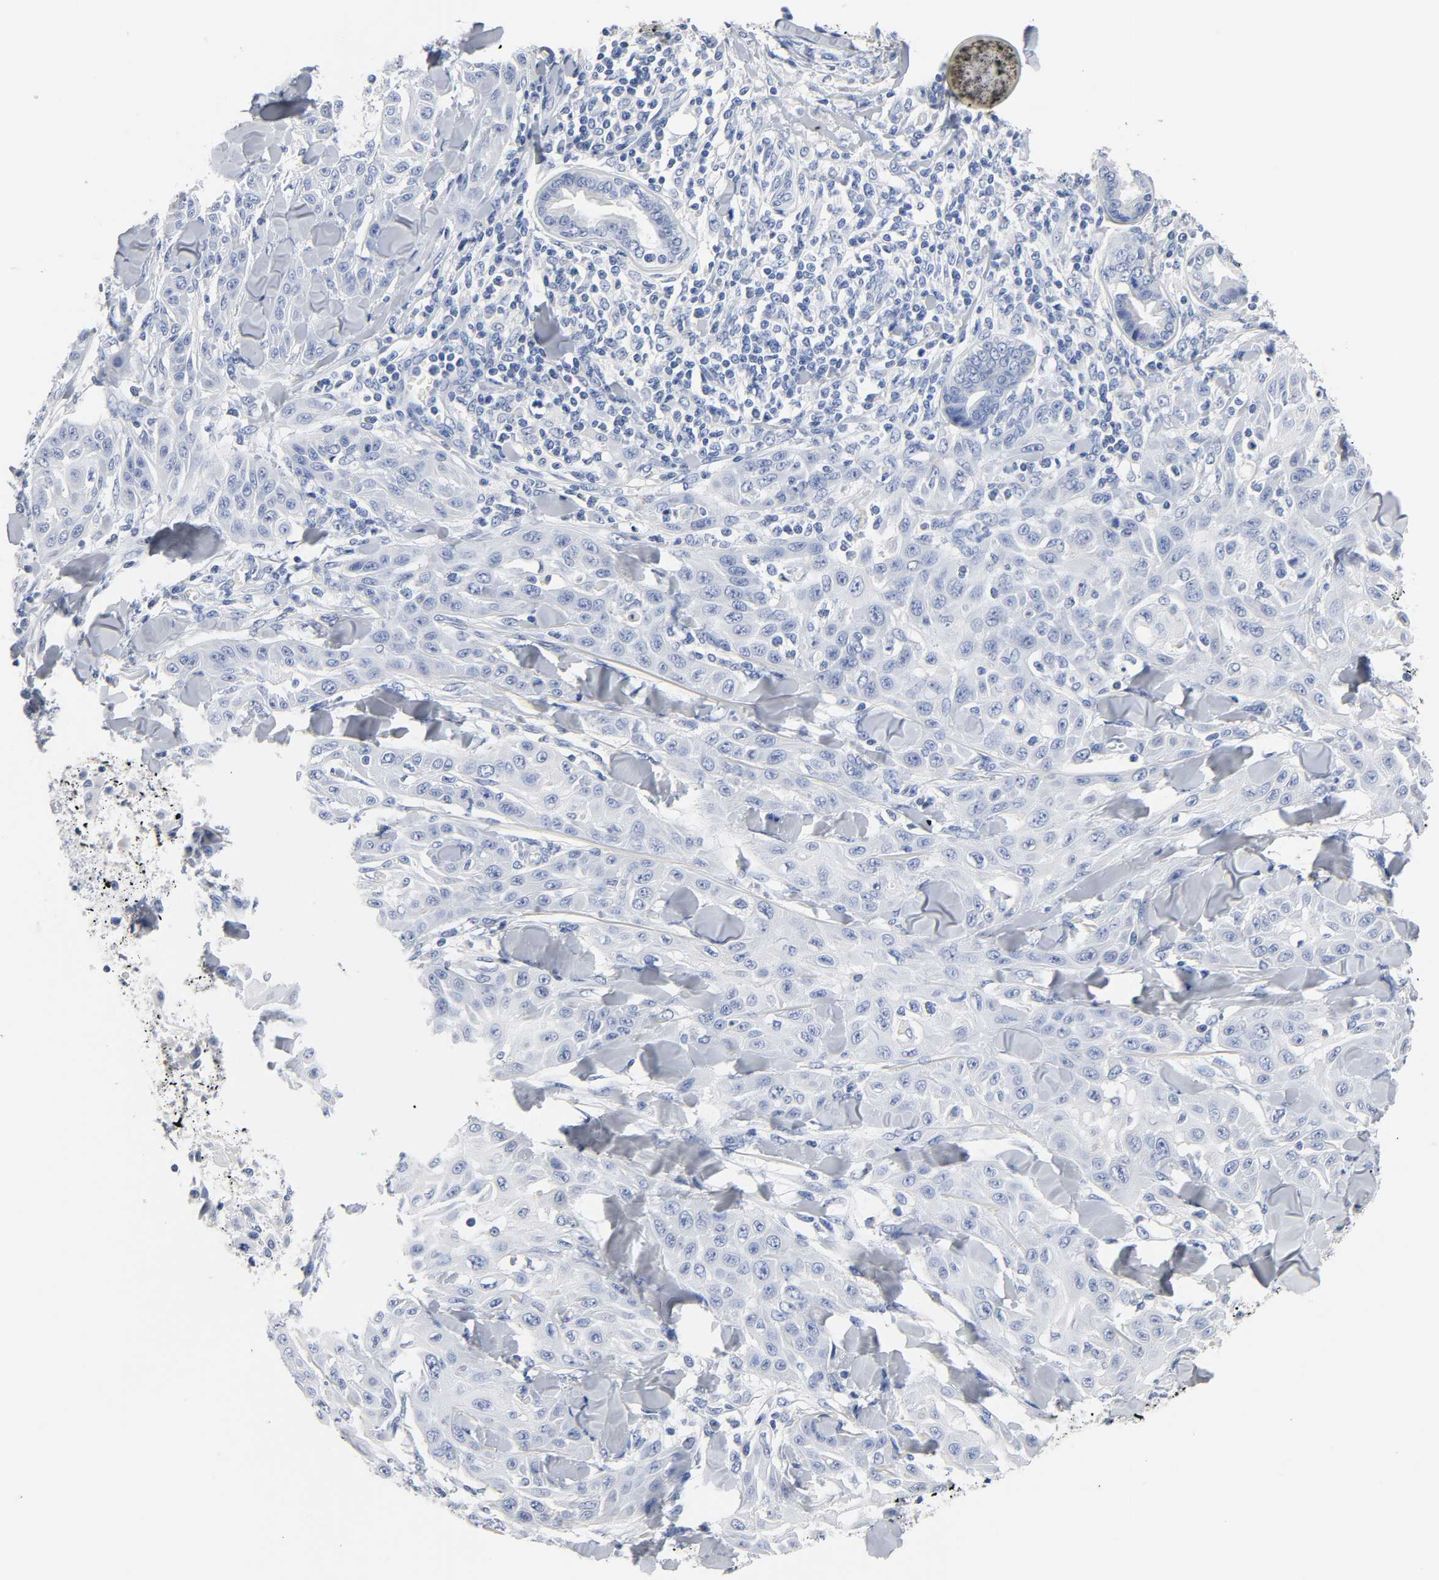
{"staining": {"intensity": "negative", "quantity": "none", "location": "none"}, "tissue": "skin cancer", "cell_type": "Tumor cells", "image_type": "cancer", "snomed": [{"axis": "morphology", "description": "Squamous cell carcinoma, NOS"}, {"axis": "topography", "description": "Skin"}], "caption": "Tumor cells are negative for brown protein staining in skin cancer. (DAB (3,3'-diaminobenzidine) IHC, high magnification).", "gene": "ACP3", "patient": {"sex": "male", "age": 24}}